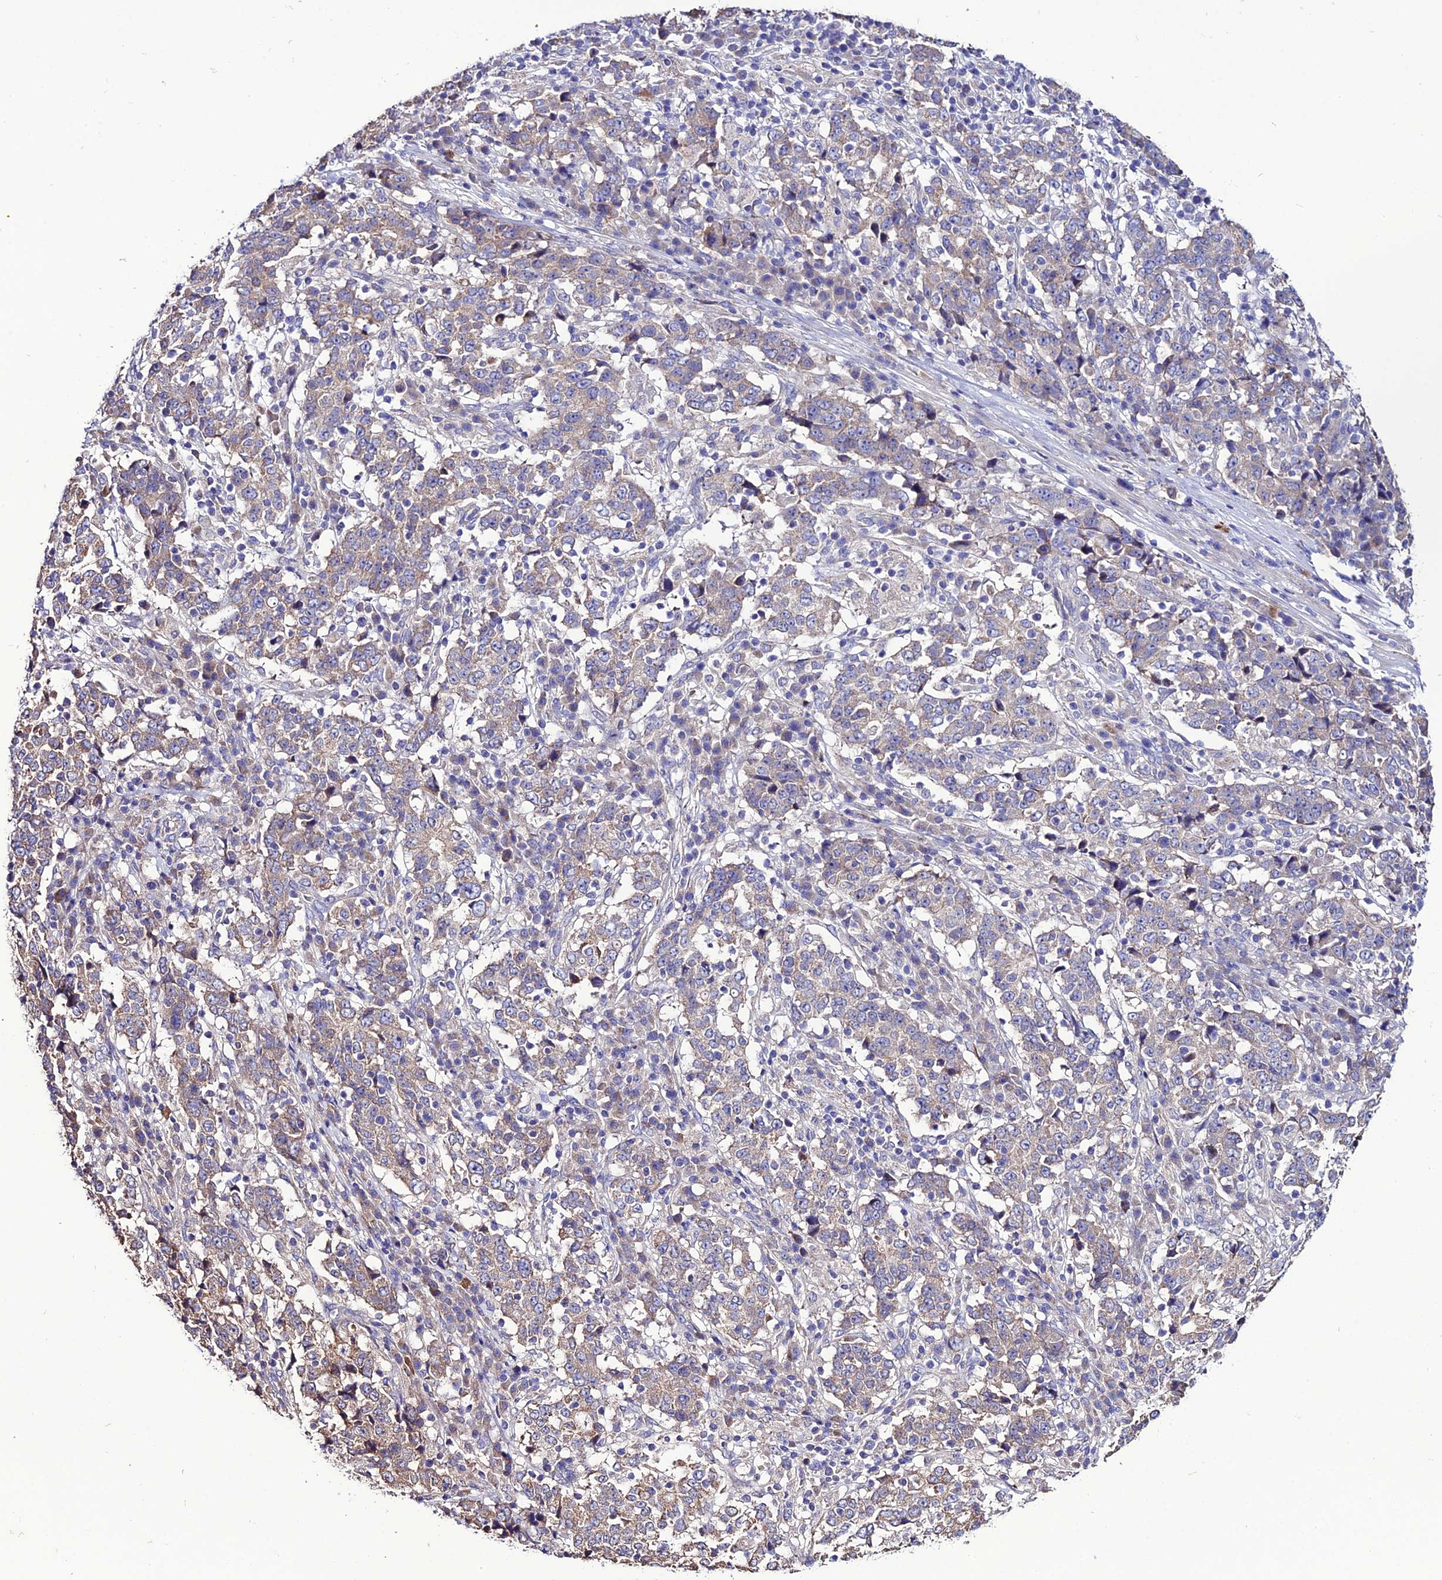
{"staining": {"intensity": "weak", "quantity": "25%-75%", "location": "cytoplasmic/membranous"}, "tissue": "stomach cancer", "cell_type": "Tumor cells", "image_type": "cancer", "snomed": [{"axis": "morphology", "description": "Adenocarcinoma, NOS"}, {"axis": "topography", "description": "Stomach"}], "caption": "Stomach cancer stained with DAB (3,3'-diaminobenzidine) immunohistochemistry (IHC) displays low levels of weak cytoplasmic/membranous expression in about 25%-75% of tumor cells. (DAB (3,3'-diaminobenzidine) IHC with brightfield microscopy, high magnification).", "gene": "HOGA1", "patient": {"sex": "male", "age": 59}}